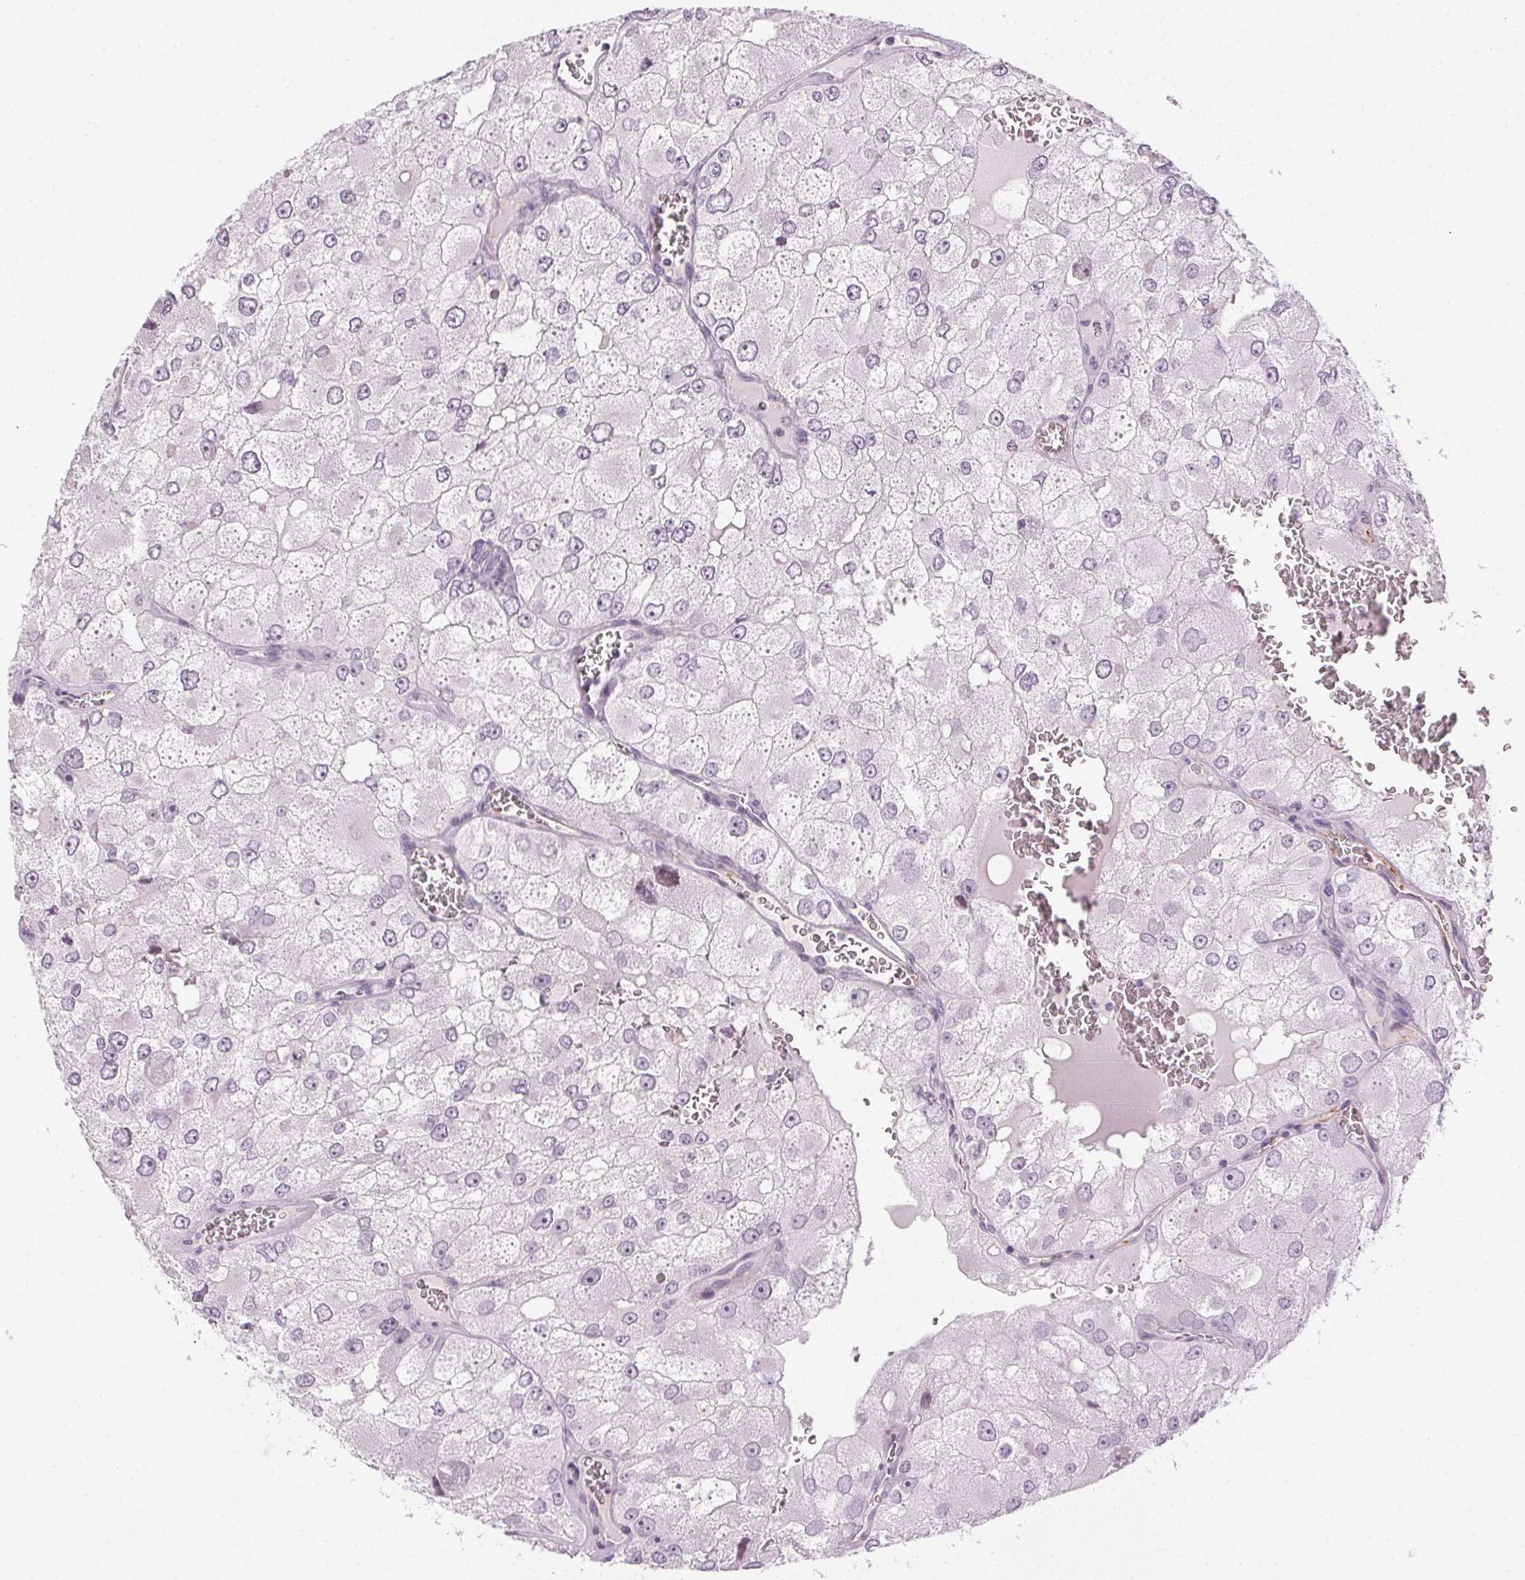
{"staining": {"intensity": "negative", "quantity": "none", "location": "none"}, "tissue": "renal cancer", "cell_type": "Tumor cells", "image_type": "cancer", "snomed": [{"axis": "morphology", "description": "Adenocarcinoma, NOS"}, {"axis": "topography", "description": "Kidney"}], "caption": "High magnification brightfield microscopy of adenocarcinoma (renal) stained with DAB (brown) and counterstained with hematoxylin (blue): tumor cells show no significant positivity.", "gene": "AIF1L", "patient": {"sex": "female", "age": 70}}